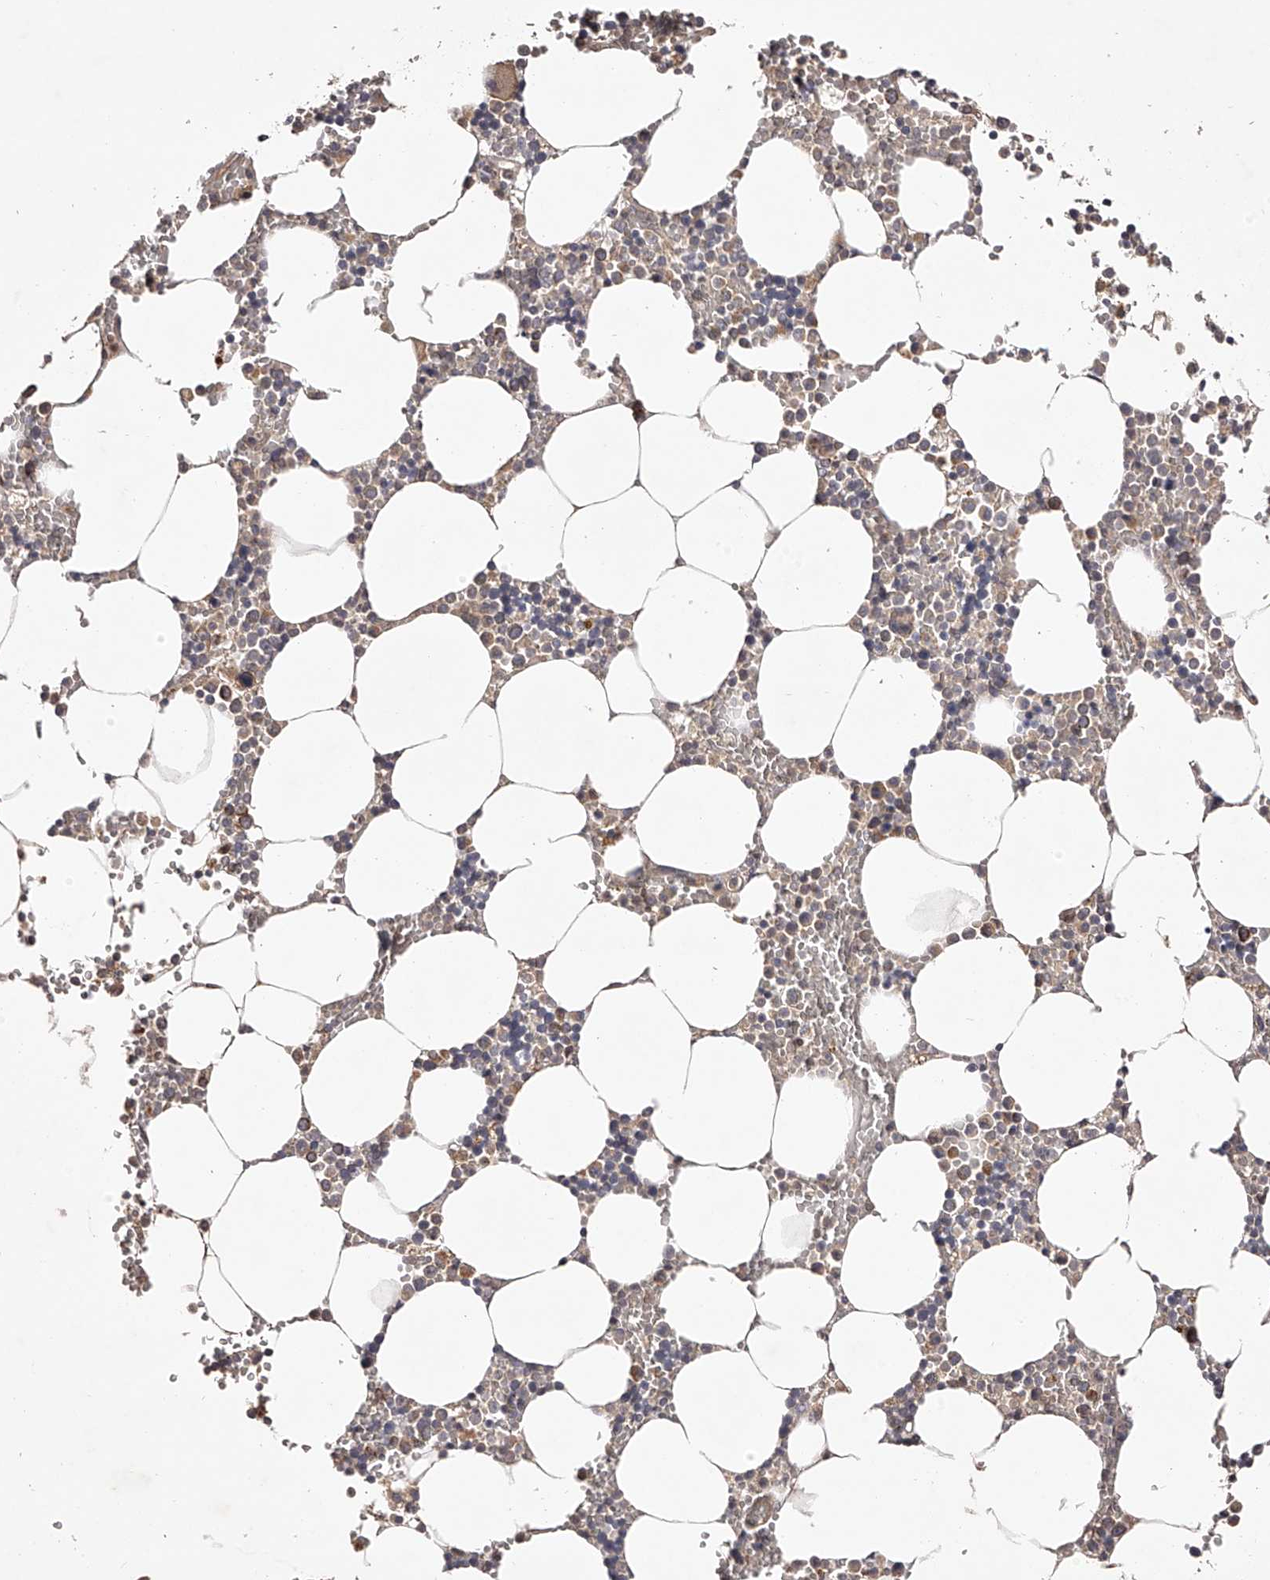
{"staining": {"intensity": "moderate", "quantity": ">75%", "location": "cytoplasmic/membranous"}, "tissue": "bone marrow", "cell_type": "Hematopoietic cells", "image_type": "normal", "snomed": [{"axis": "morphology", "description": "Normal tissue, NOS"}, {"axis": "topography", "description": "Bone marrow"}], "caption": "About >75% of hematopoietic cells in benign bone marrow show moderate cytoplasmic/membranous protein staining as visualized by brown immunohistochemical staining.", "gene": "ODF2L", "patient": {"sex": "male", "age": 70}}